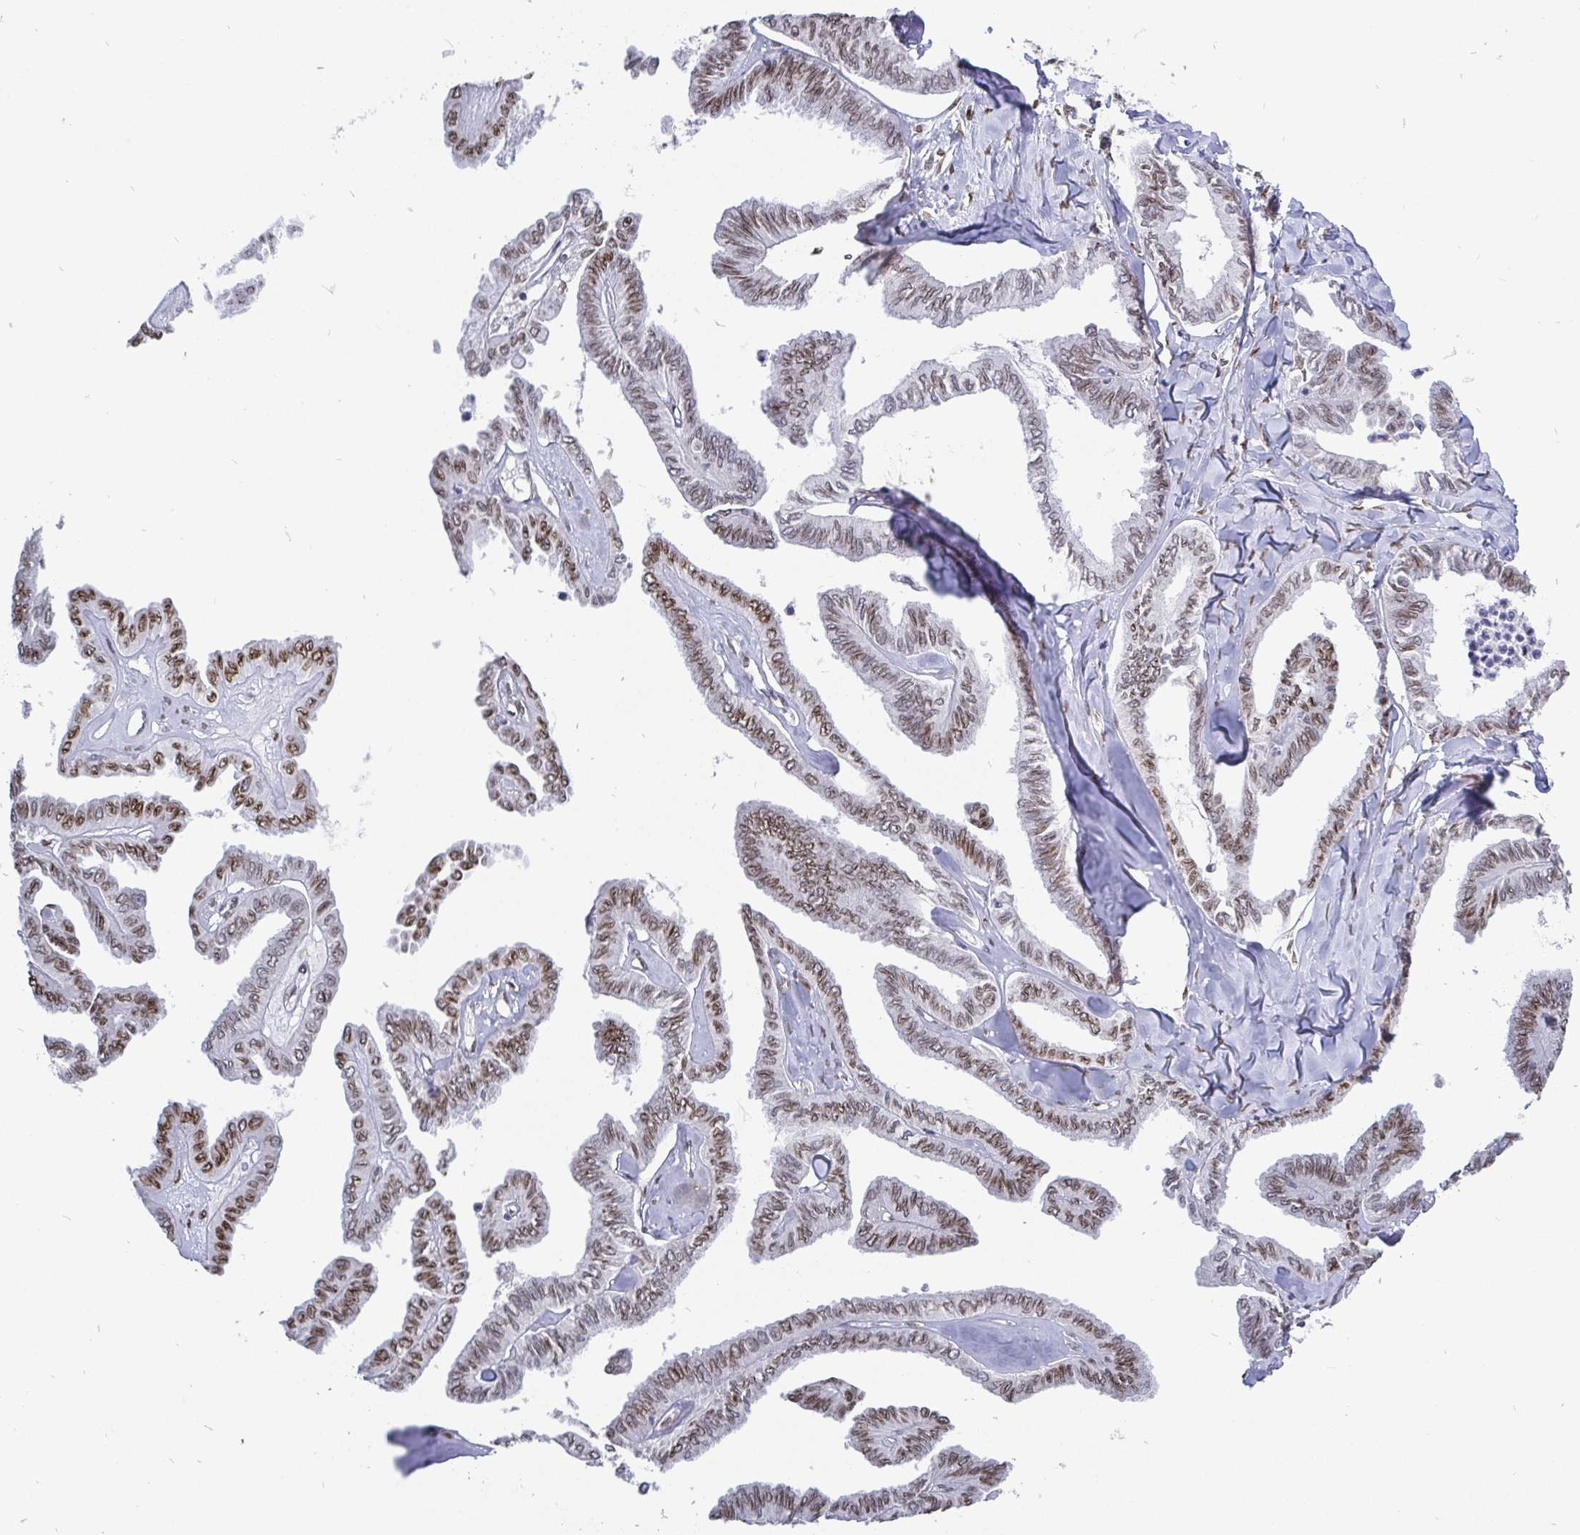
{"staining": {"intensity": "moderate", "quantity": "25%-75%", "location": "cytoplasmic/membranous,nuclear"}, "tissue": "ovarian cancer", "cell_type": "Tumor cells", "image_type": "cancer", "snomed": [{"axis": "morphology", "description": "Carcinoma, endometroid"}, {"axis": "topography", "description": "Ovary"}], "caption": "High-magnification brightfield microscopy of ovarian endometroid carcinoma stained with DAB (brown) and counterstained with hematoxylin (blue). tumor cells exhibit moderate cytoplasmic/membranous and nuclear expression is identified in approximately25%-75% of cells.", "gene": "EMD", "patient": {"sex": "female", "age": 70}}